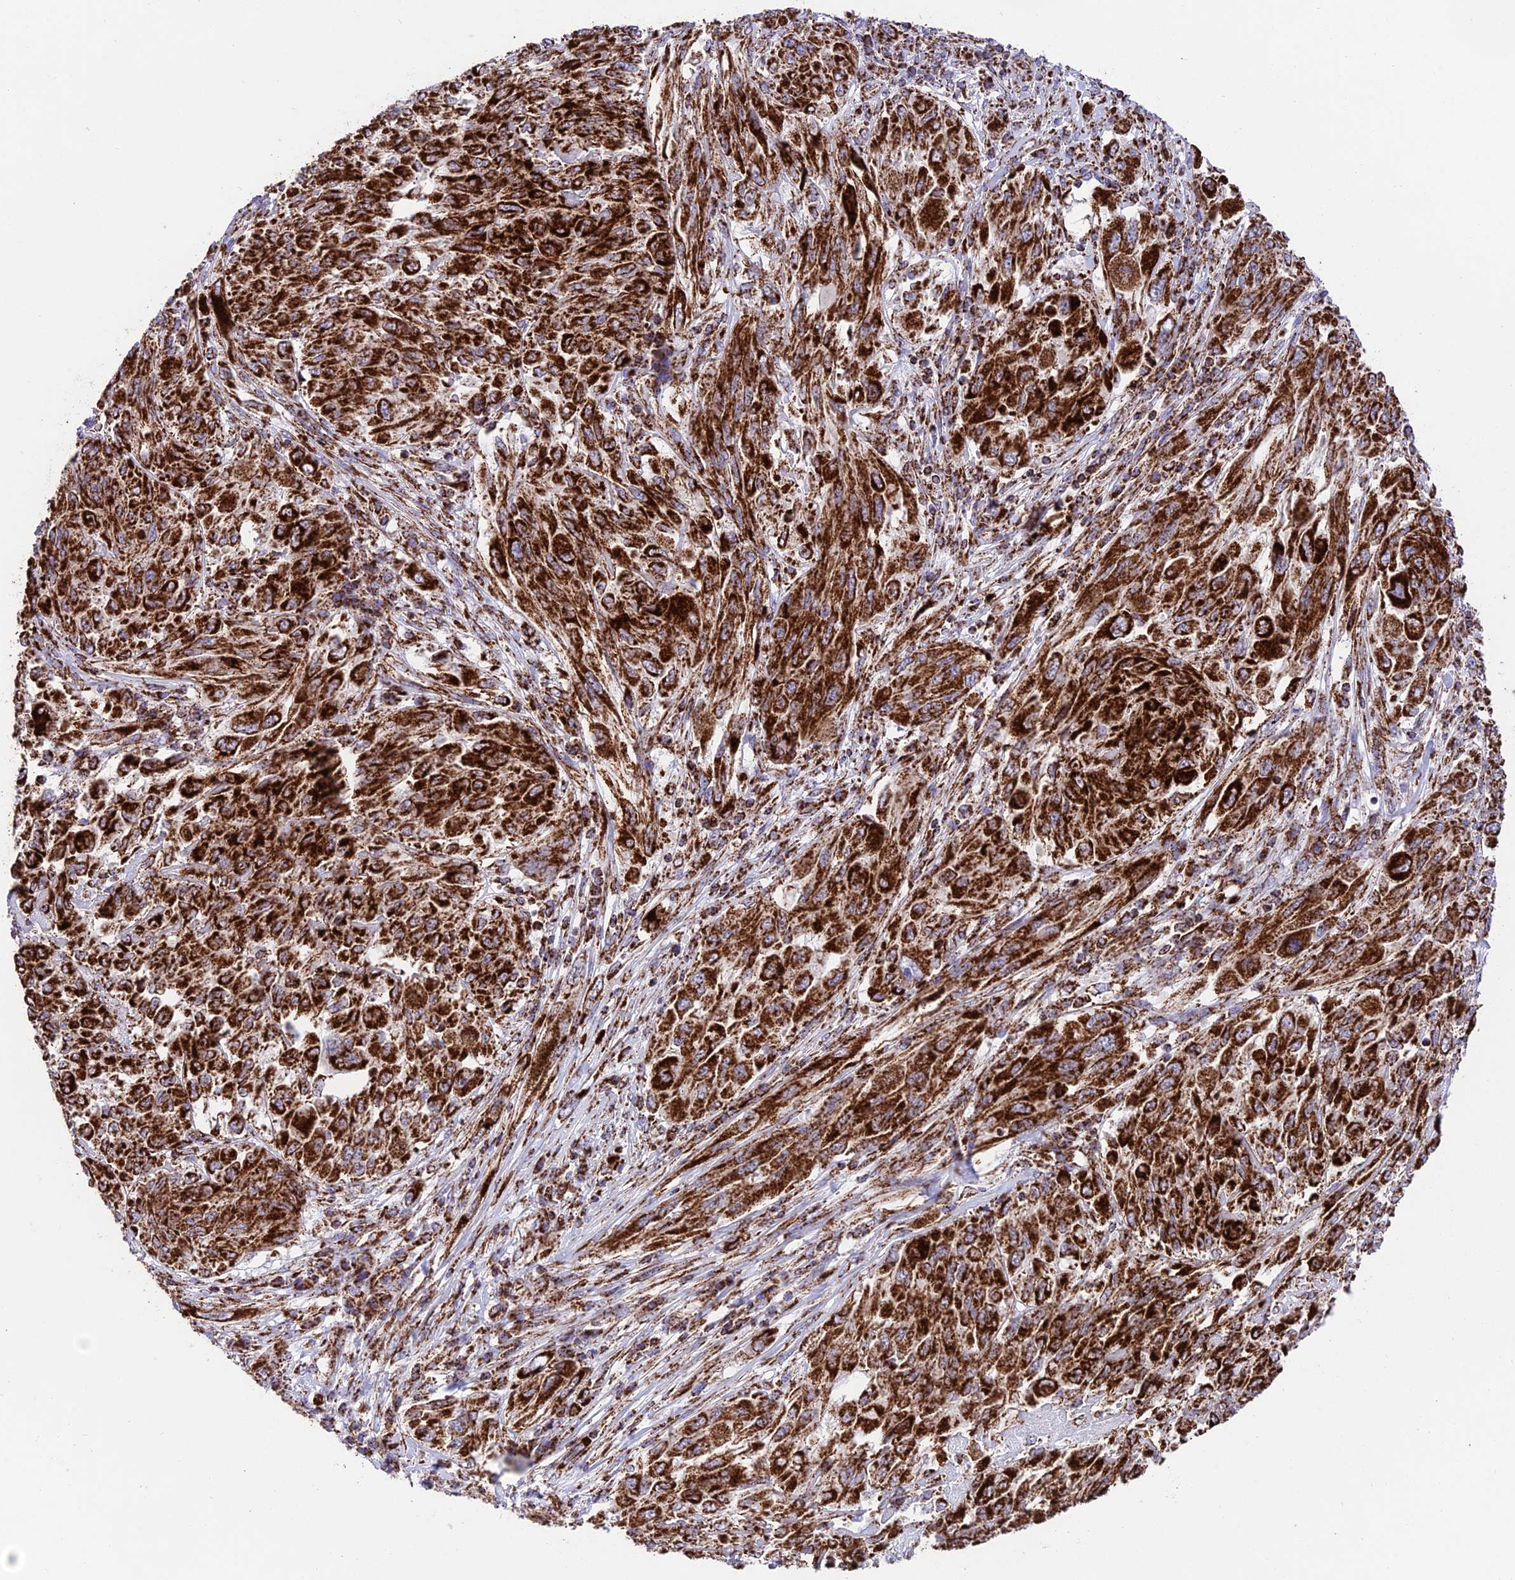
{"staining": {"intensity": "strong", "quantity": ">75%", "location": "cytoplasmic/membranous"}, "tissue": "melanoma", "cell_type": "Tumor cells", "image_type": "cancer", "snomed": [{"axis": "morphology", "description": "Malignant melanoma, NOS"}, {"axis": "topography", "description": "Skin"}], "caption": "Protein expression analysis of melanoma displays strong cytoplasmic/membranous positivity in approximately >75% of tumor cells. (brown staining indicates protein expression, while blue staining denotes nuclei).", "gene": "CHCHD3", "patient": {"sex": "female", "age": 91}}